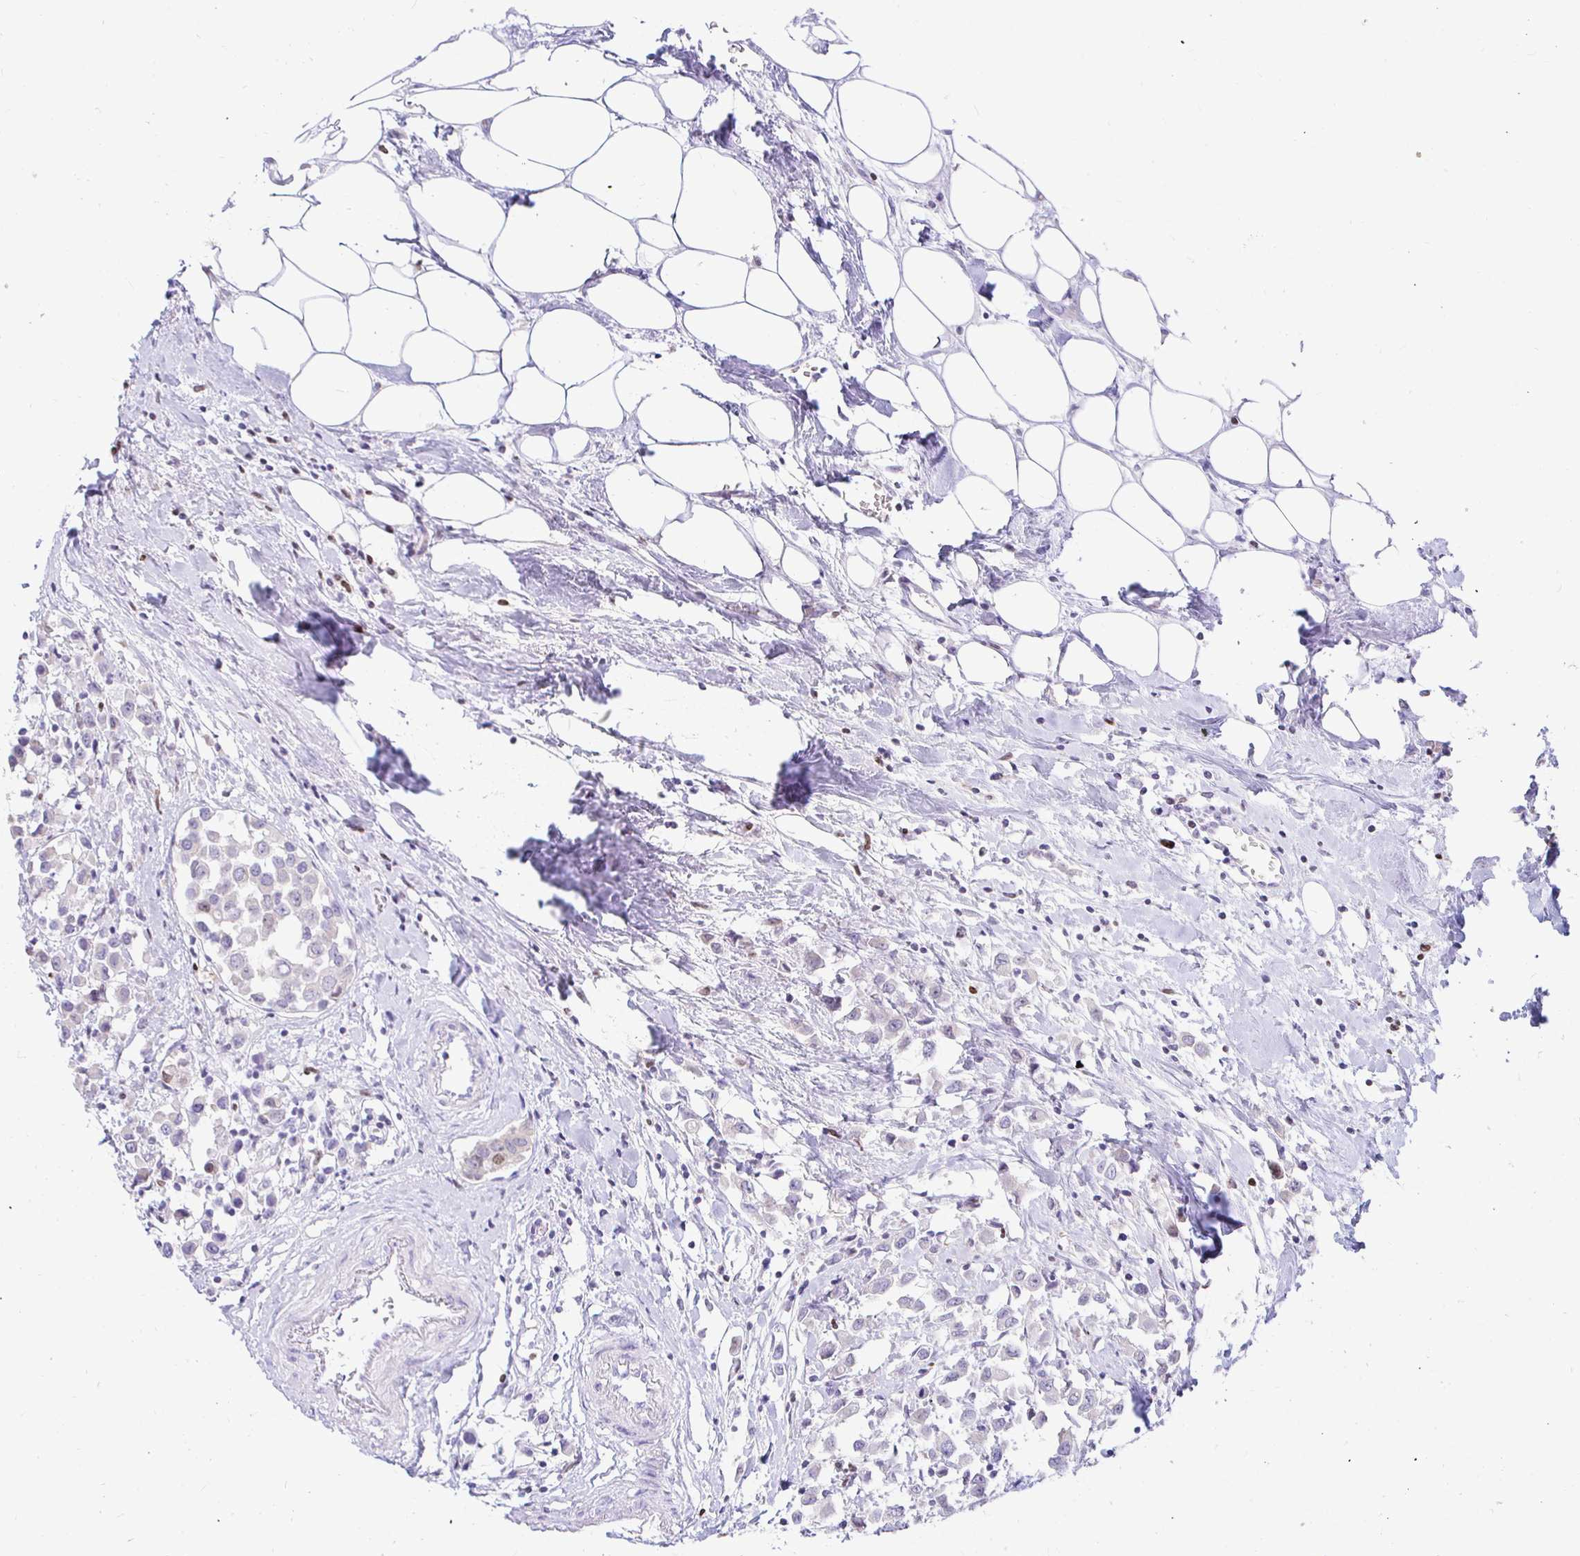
{"staining": {"intensity": "negative", "quantity": "none", "location": "none"}, "tissue": "breast cancer", "cell_type": "Tumor cells", "image_type": "cancer", "snomed": [{"axis": "morphology", "description": "Duct carcinoma"}, {"axis": "topography", "description": "Breast"}], "caption": "IHC image of neoplastic tissue: human infiltrating ductal carcinoma (breast) stained with DAB (3,3'-diaminobenzidine) reveals no significant protein staining in tumor cells.", "gene": "CAPSL", "patient": {"sex": "female", "age": 61}}